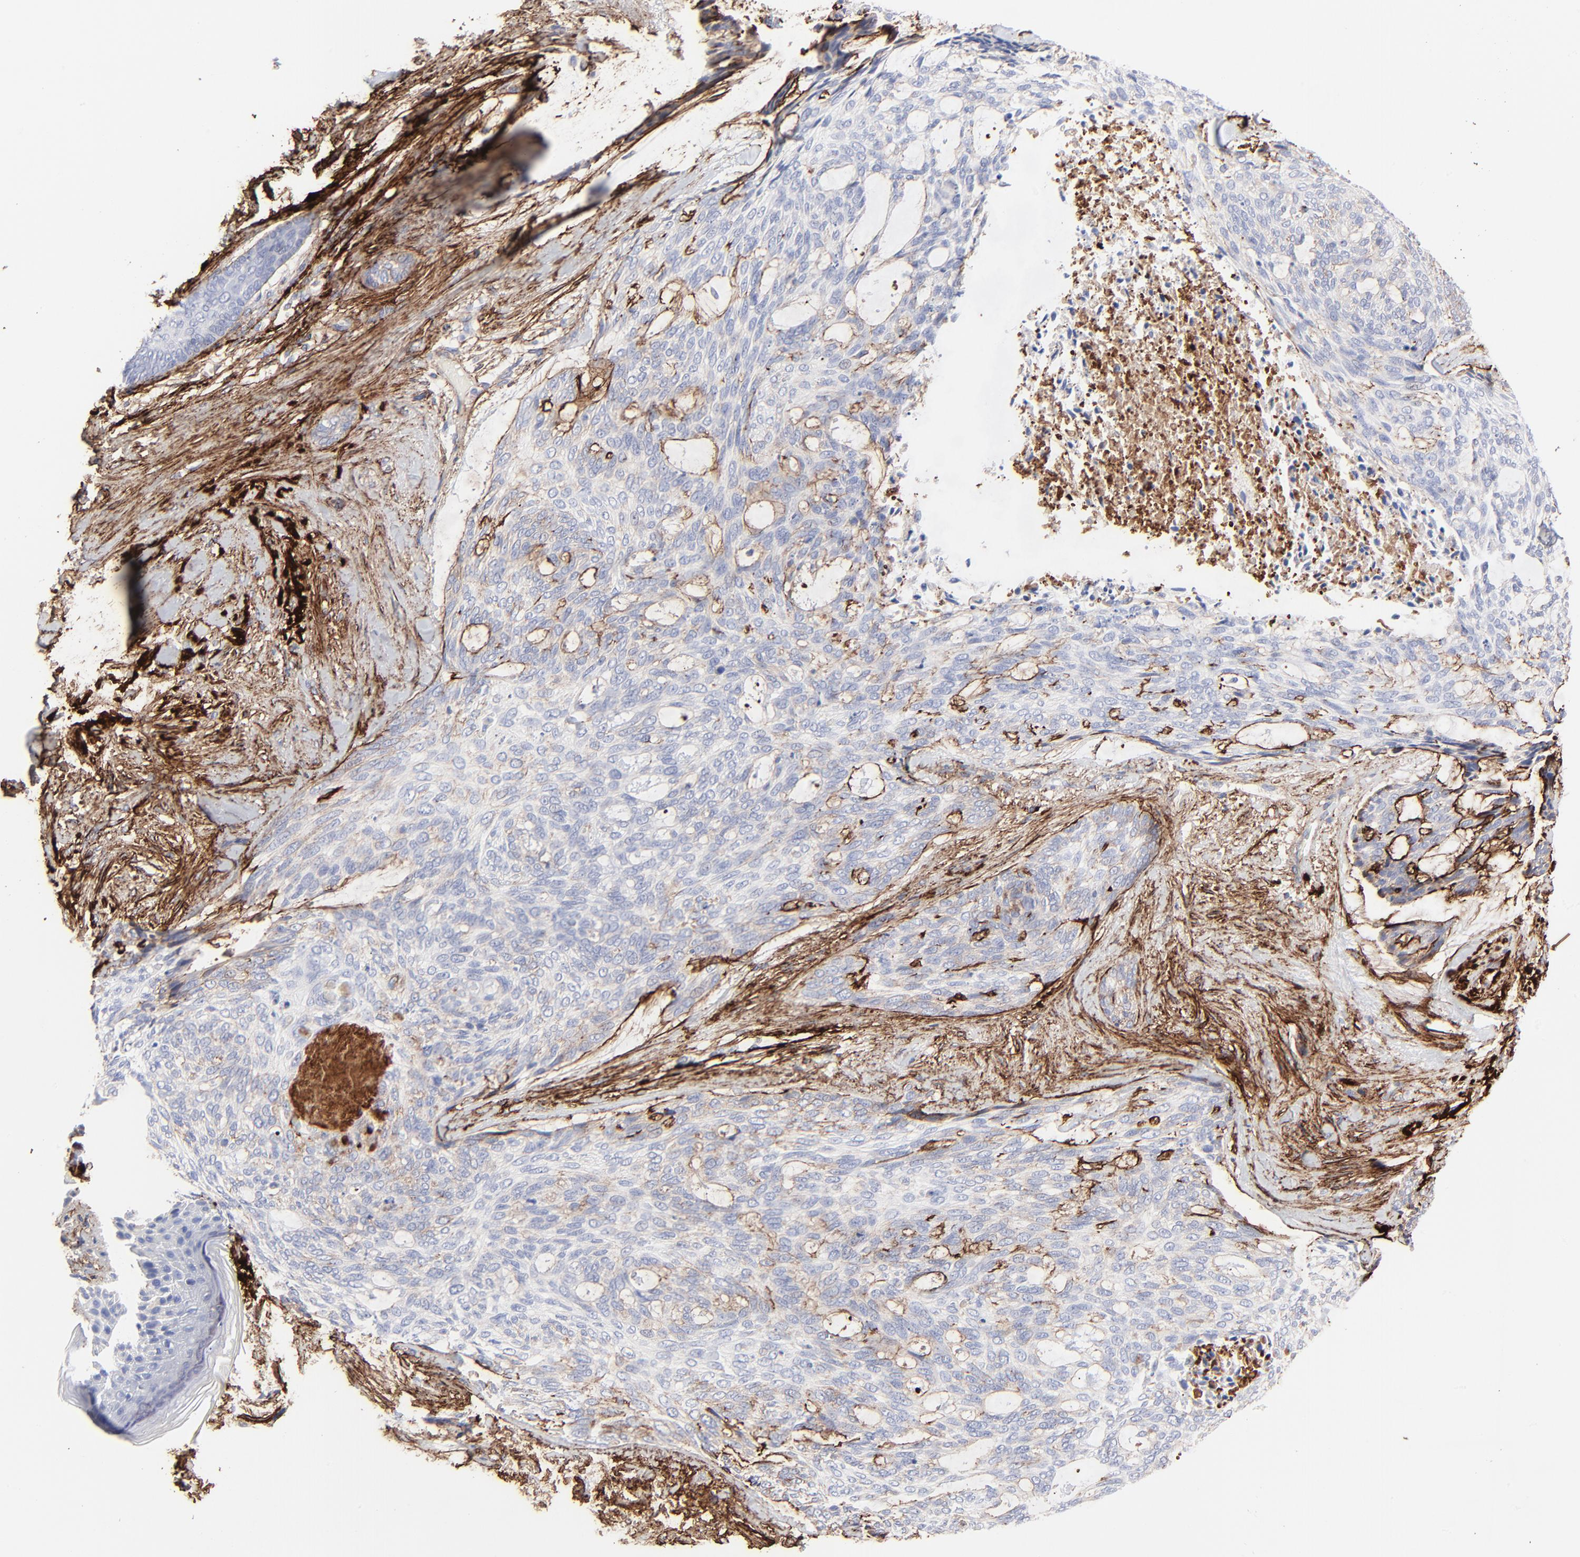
{"staining": {"intensity": "negative", "quantity": "none", "location": "none"}, "tissue": "skin cancer", "cell_type": "Tumor cells", "image_type": "cancer", "snomed": [{"axis": "morphology", "description": "Normal tissue, NOS"}, {"axis": "morphology", "description": "Basal cell carcinoma"}, {"axis": "topography", "description": "Skin"}], "caption": "Tumor cells show no significant protein expression in basal cell carcinoma (skin). (DAB immunohistochemistry, high magnification).", "gene": "FBLN2", "patient": {"sex": "female", "age": 71}}